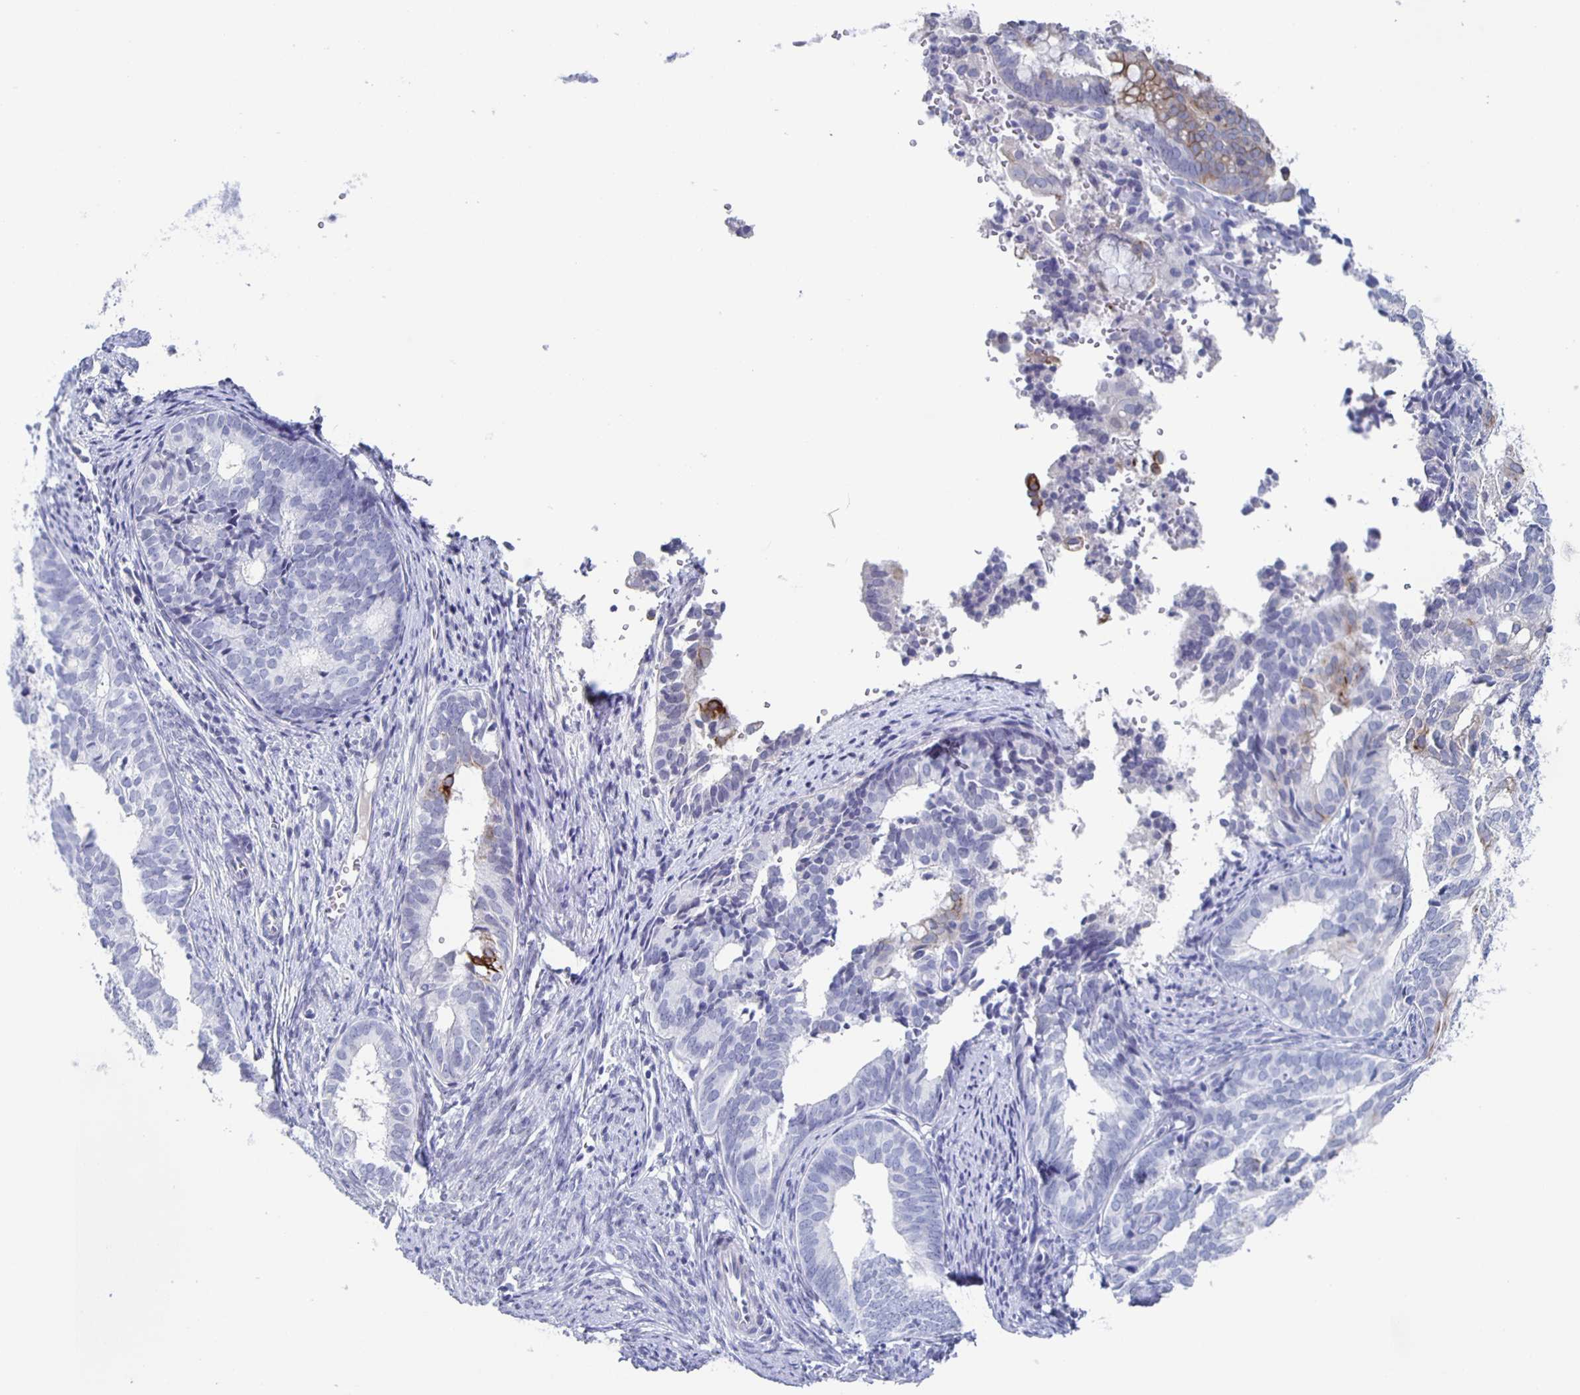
{"staining": {"intensity": "moderate", "quantity": "<25%", "location": "cytoplasmic/membranous"}, "tissue": "endometrial cancer", "cell_type": "Tumor cells", "image_type": "cancer", "snomed": [{"axis": "morphology", "description": "Adenocarcinoma, NOS"}, {"axis": "topography", "description": "Endometrium"}], "caption": "A micrograph showing moderate cytoplasmic/membranous expression in approximately <25% of tumor cells in endometrial cancer, as visualized by brown immunohistochemical staining.", "gene": "CCDC17", "patient": {"sex": "female", "age": 75}}